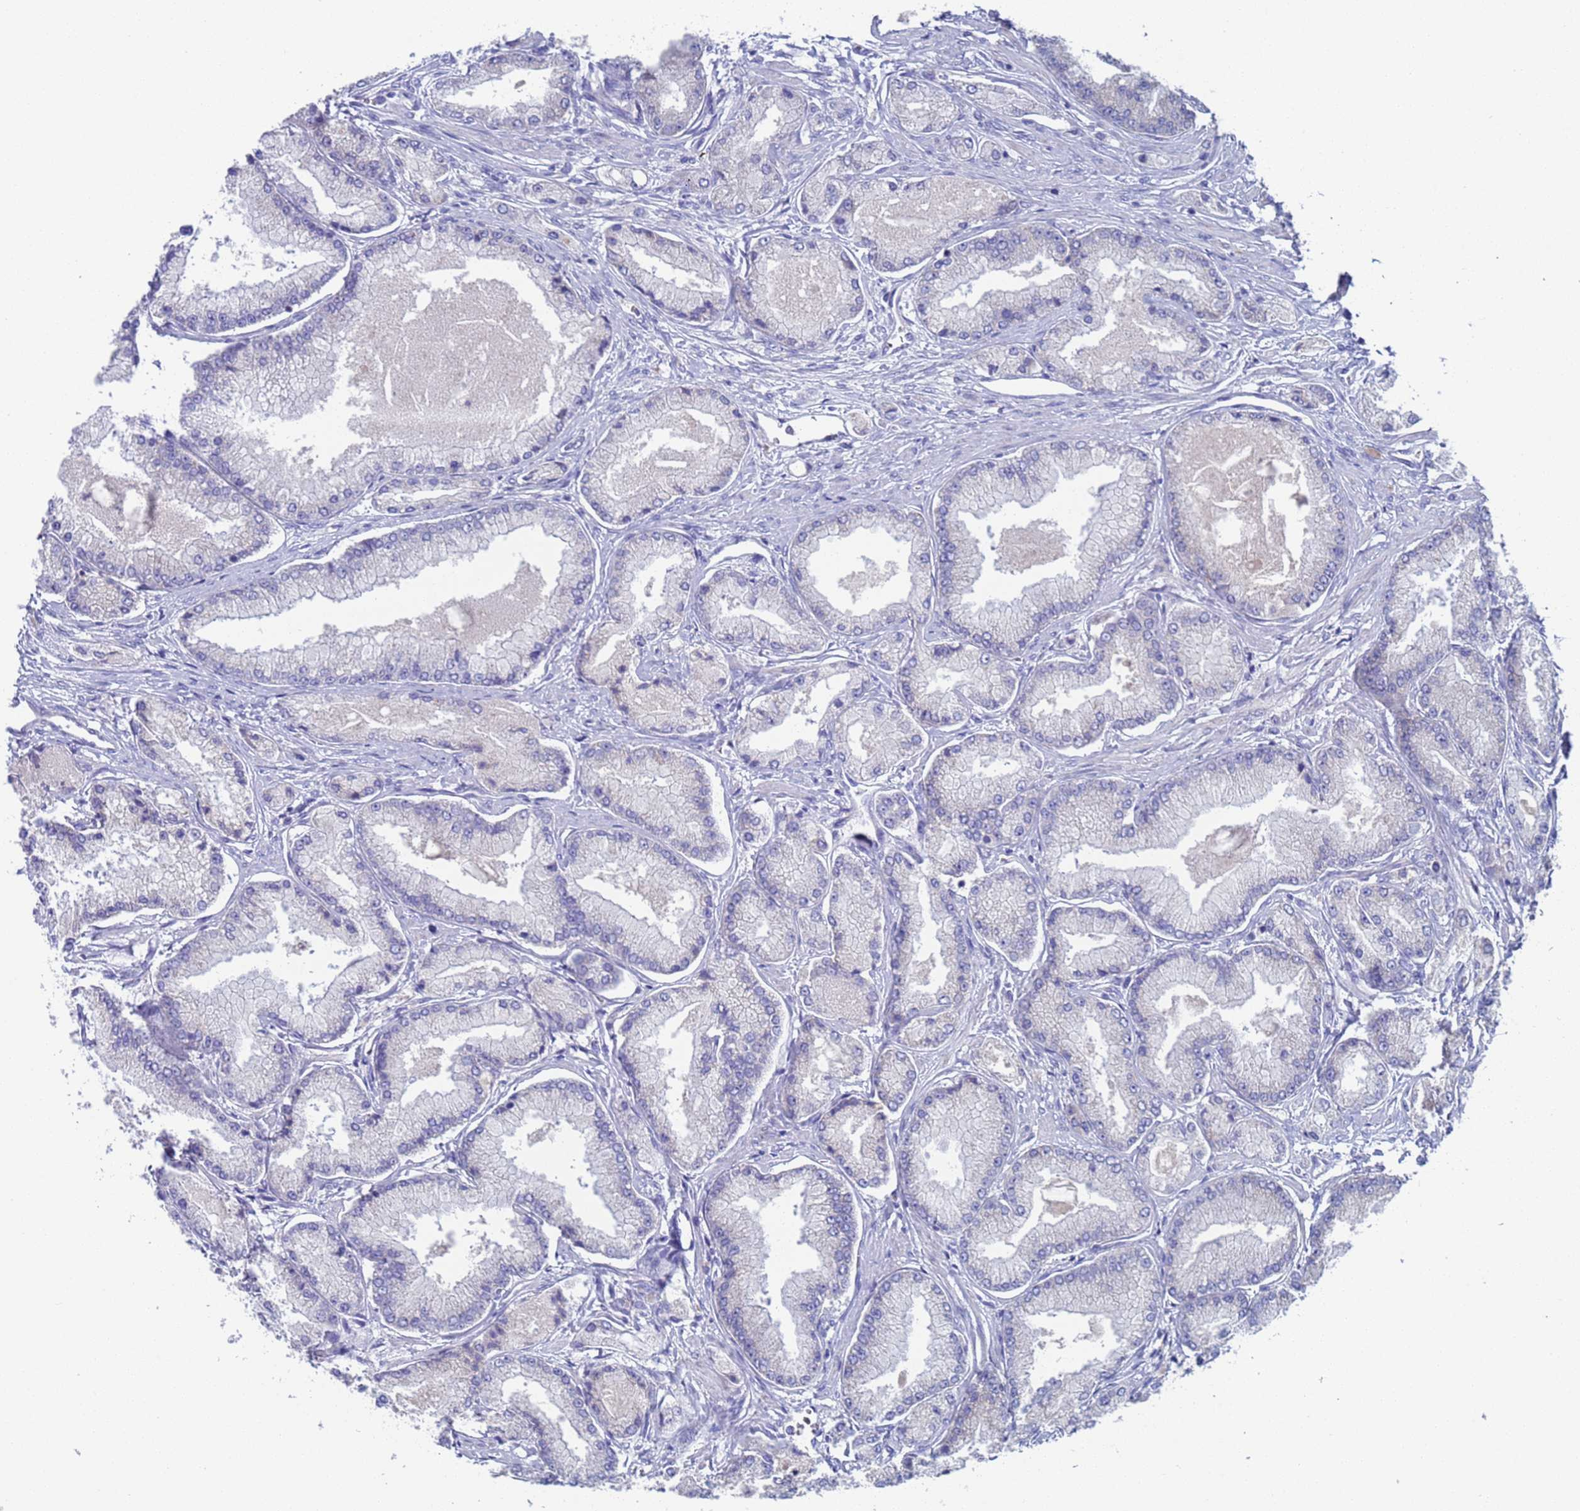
{"staining": {"intensity": "negative", "quantity": "none", "location": "none"}, "tissue": "prostate cancer", "cell_type": "Tumor cells", "image_type": "cancer", "snomed": [{"axis": "morphology", "description": "Adenocarcinoma, Low grade"}, {"axis": "topography", "description": "Prostate"}], "caption": "Human prostate adenocarcinoma (low-grade) stained for a protein using immunohistochemistry (IHC) exhibits no positivity in tumor cells.", "gene": "PET117", "patient": {"sex": "male", "age": 74}}